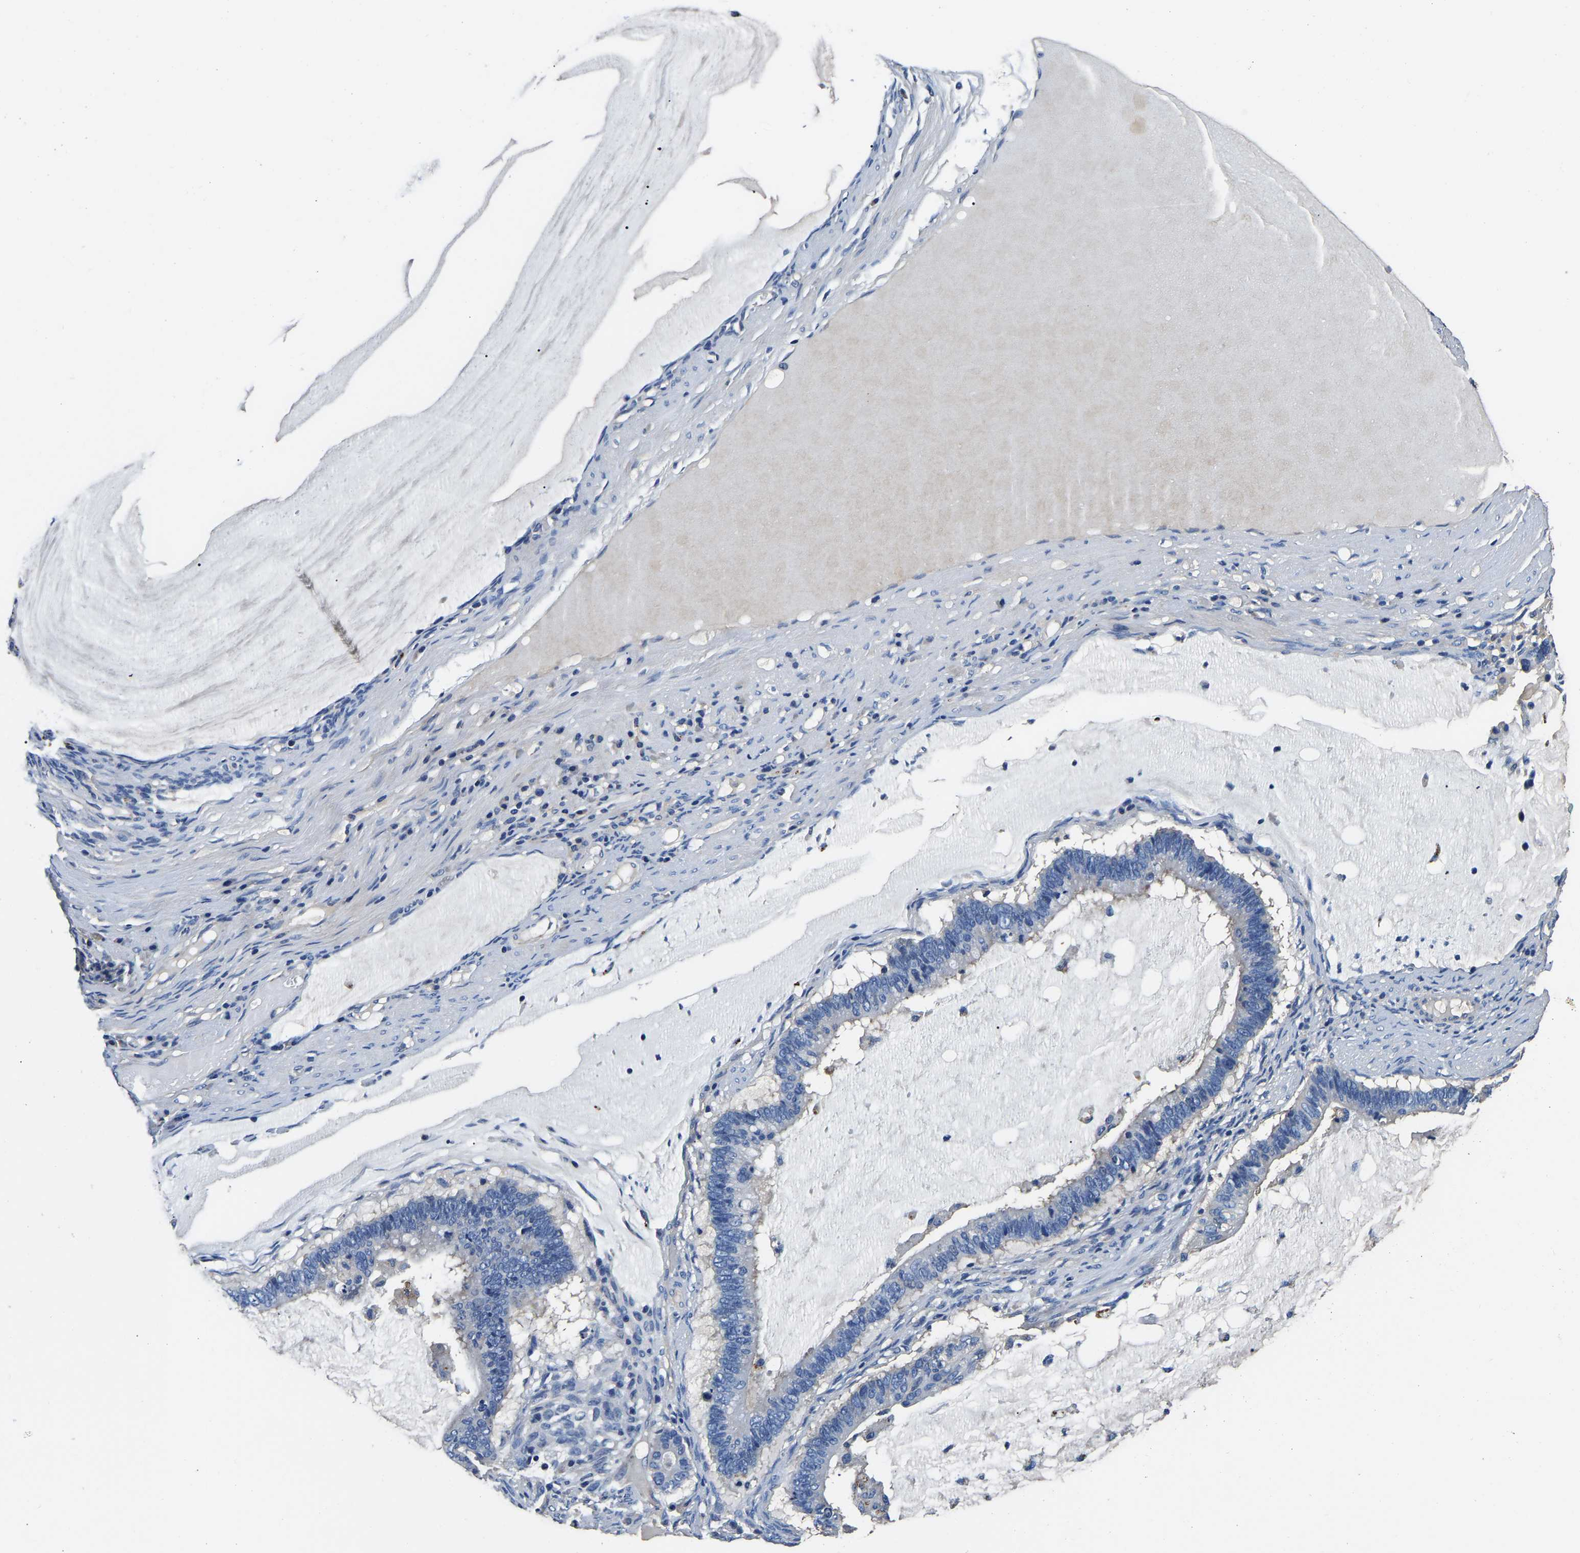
{"staining": {"intensity": "negative", "quantity": "none", "location": "none"}, "tissue": "ovarian cancer", "cell_type": "Tumor cells", "image_type": "cancer", "snomed": [{"axis": "morphology", "description": "Cystadenocarcinoma, mucinous, NOS"}, {"axis": "topography", "description": "Ovary"}], "caption": "IHC micrograph of neoplastic tissue: ovarian cancer (mucinous cystadenocarcinoma) stained with DAB demonstrates no significant protein positivity in tumor cells. The staining is performed using DAB brown chromogen with nuclei counter-stained in using hematoxylin.", "gene": "SH3GLB1", "patient": {"sex": "female", "age": 61}}